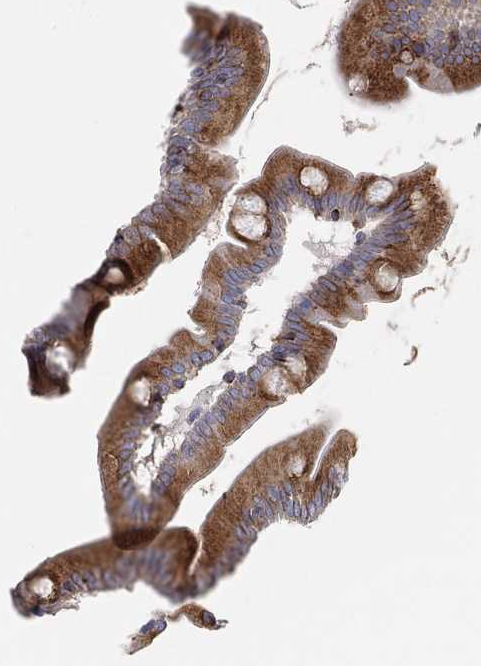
{"staining": {"intensity": "strong", "quantity": "25%-75%", "location": "cytoplasmic/membranous"}, "tissue": "duodenum", "cell_type": "Glandular cells", "image_type": "normal", "snomed": [{"axis": "morphology", "description": "Normal tissue, NOS"}, {"axis": "topography", "description": "Duodenum"}], "caption": "This image displays IHC staining of normal duodenum, with high strong cytoplasmic/membranous staining in approximately 25%-75% of glandular cells.", "gene": "TMEM25", "patient": {"sex": "male", "age": 59}}